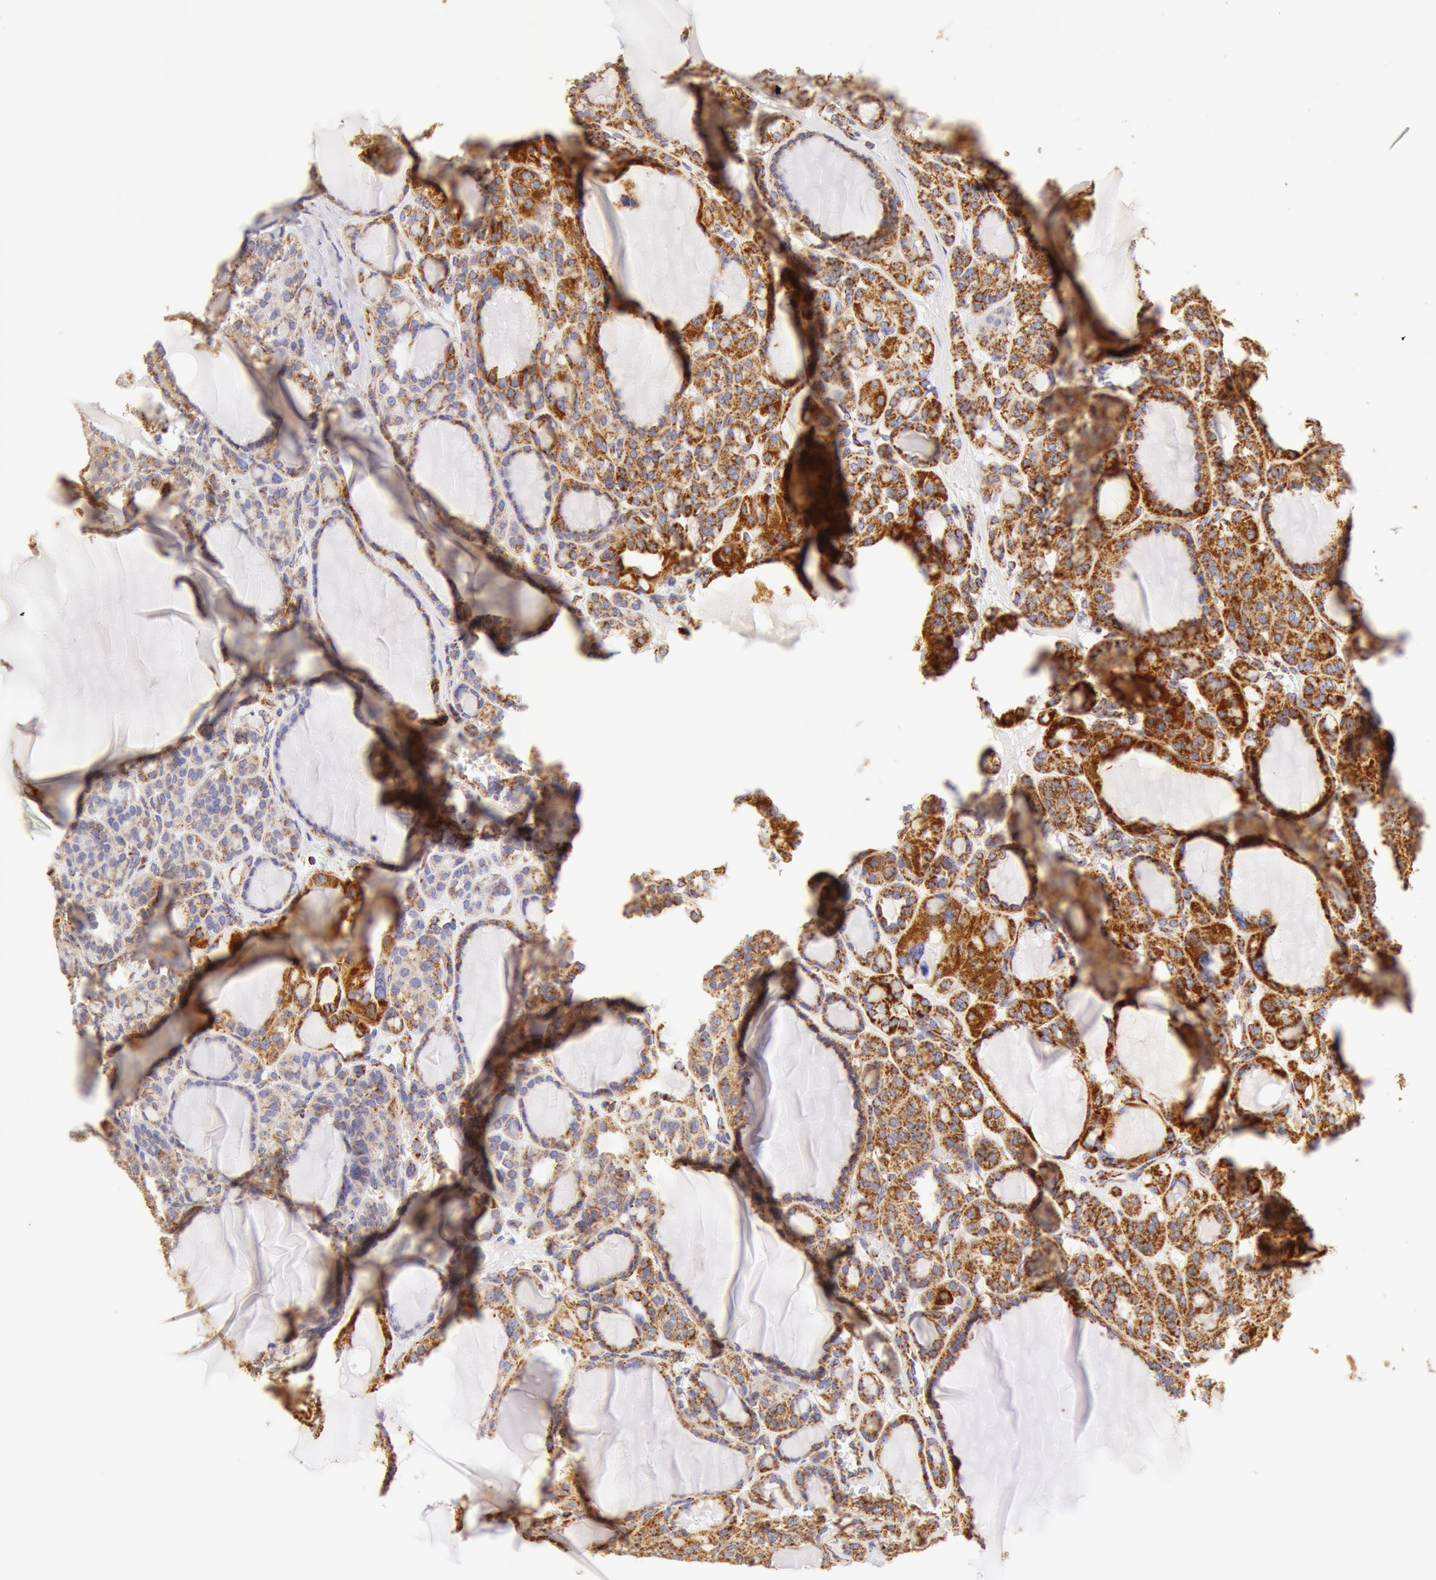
{"staining": {"intensity": "moderate", "quantity": ">75%", "location": "cytoplasmic/membranous"}, "tissue": "thyroid cancer", "cell_type": "Tumor cells", "image_type": "cancer", "snomed": [{"axis": "morphology", "description": "Follicular adenoma carcinoma, NOS"}, {"axis": "topography", "description": "Thyroid gland"}], "caption": "A brown stain highlights moderate cytoplasmic/membranous expression of a protein in thyroid cancer (follicular adenoma carcinoma) tumor cells. Nuclei are stained in blue.", "gene": "ATP5F1B", "patient": {"sex": "female", "age": 71}}